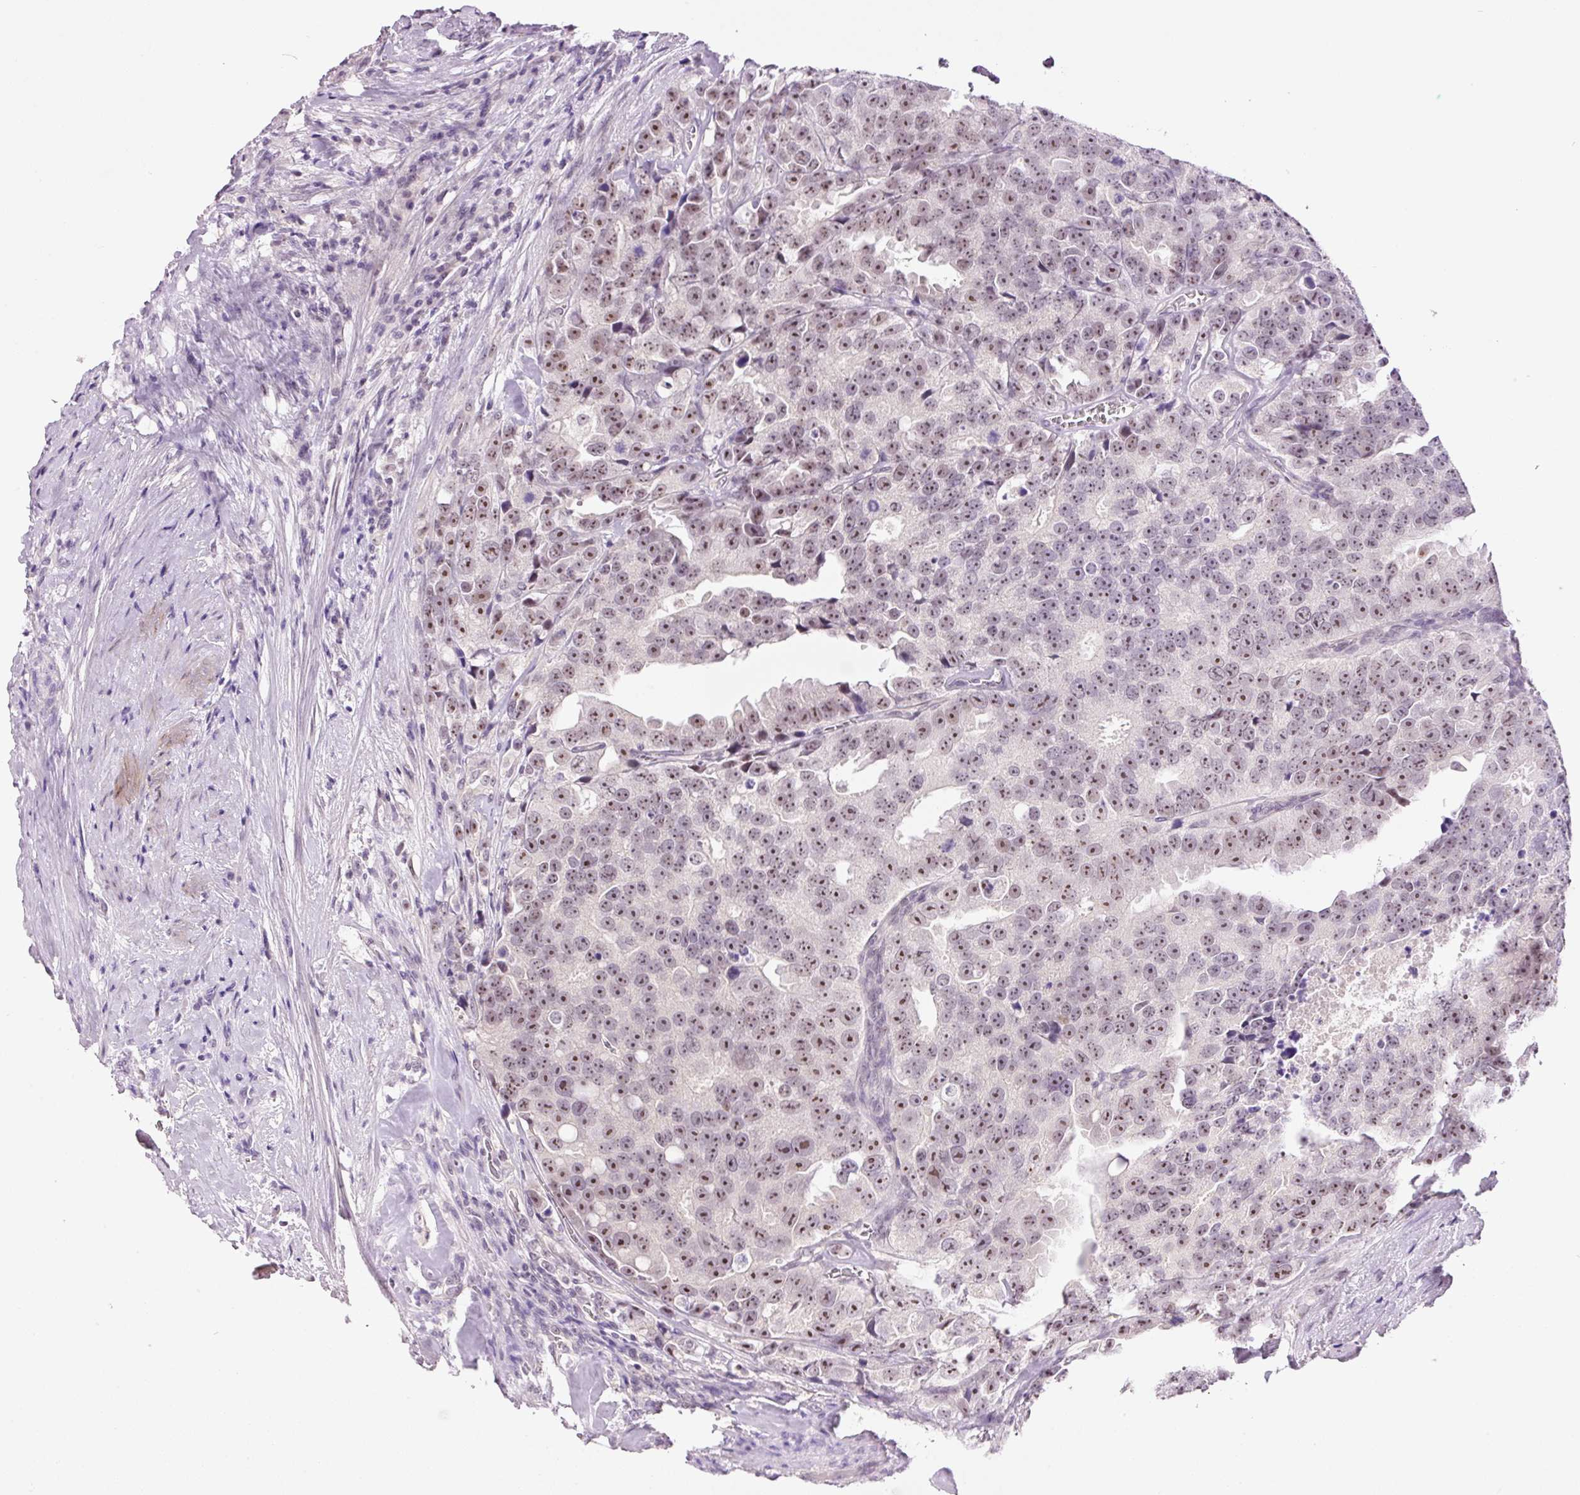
{"staining": {"intensity": "moderate", "quantity": ">75%", "location": "nuclear"}, "tissue": "prostate cancer", "cell_type": "Tumor cells", "image_type": "cancer", "snomed": [{"axis": "morphology", "description": "Adenocarcinoma, High grade"}, {"axis": "topography", "description": "Prostate"}], "caption": "Protein expression analysis of high-grade adenocarcinoma (prostate) shows moderate nuclear staining in about >75% of tumor cells.", "gene": "GCG", "patient": {"sex": "male", "age": 71}}